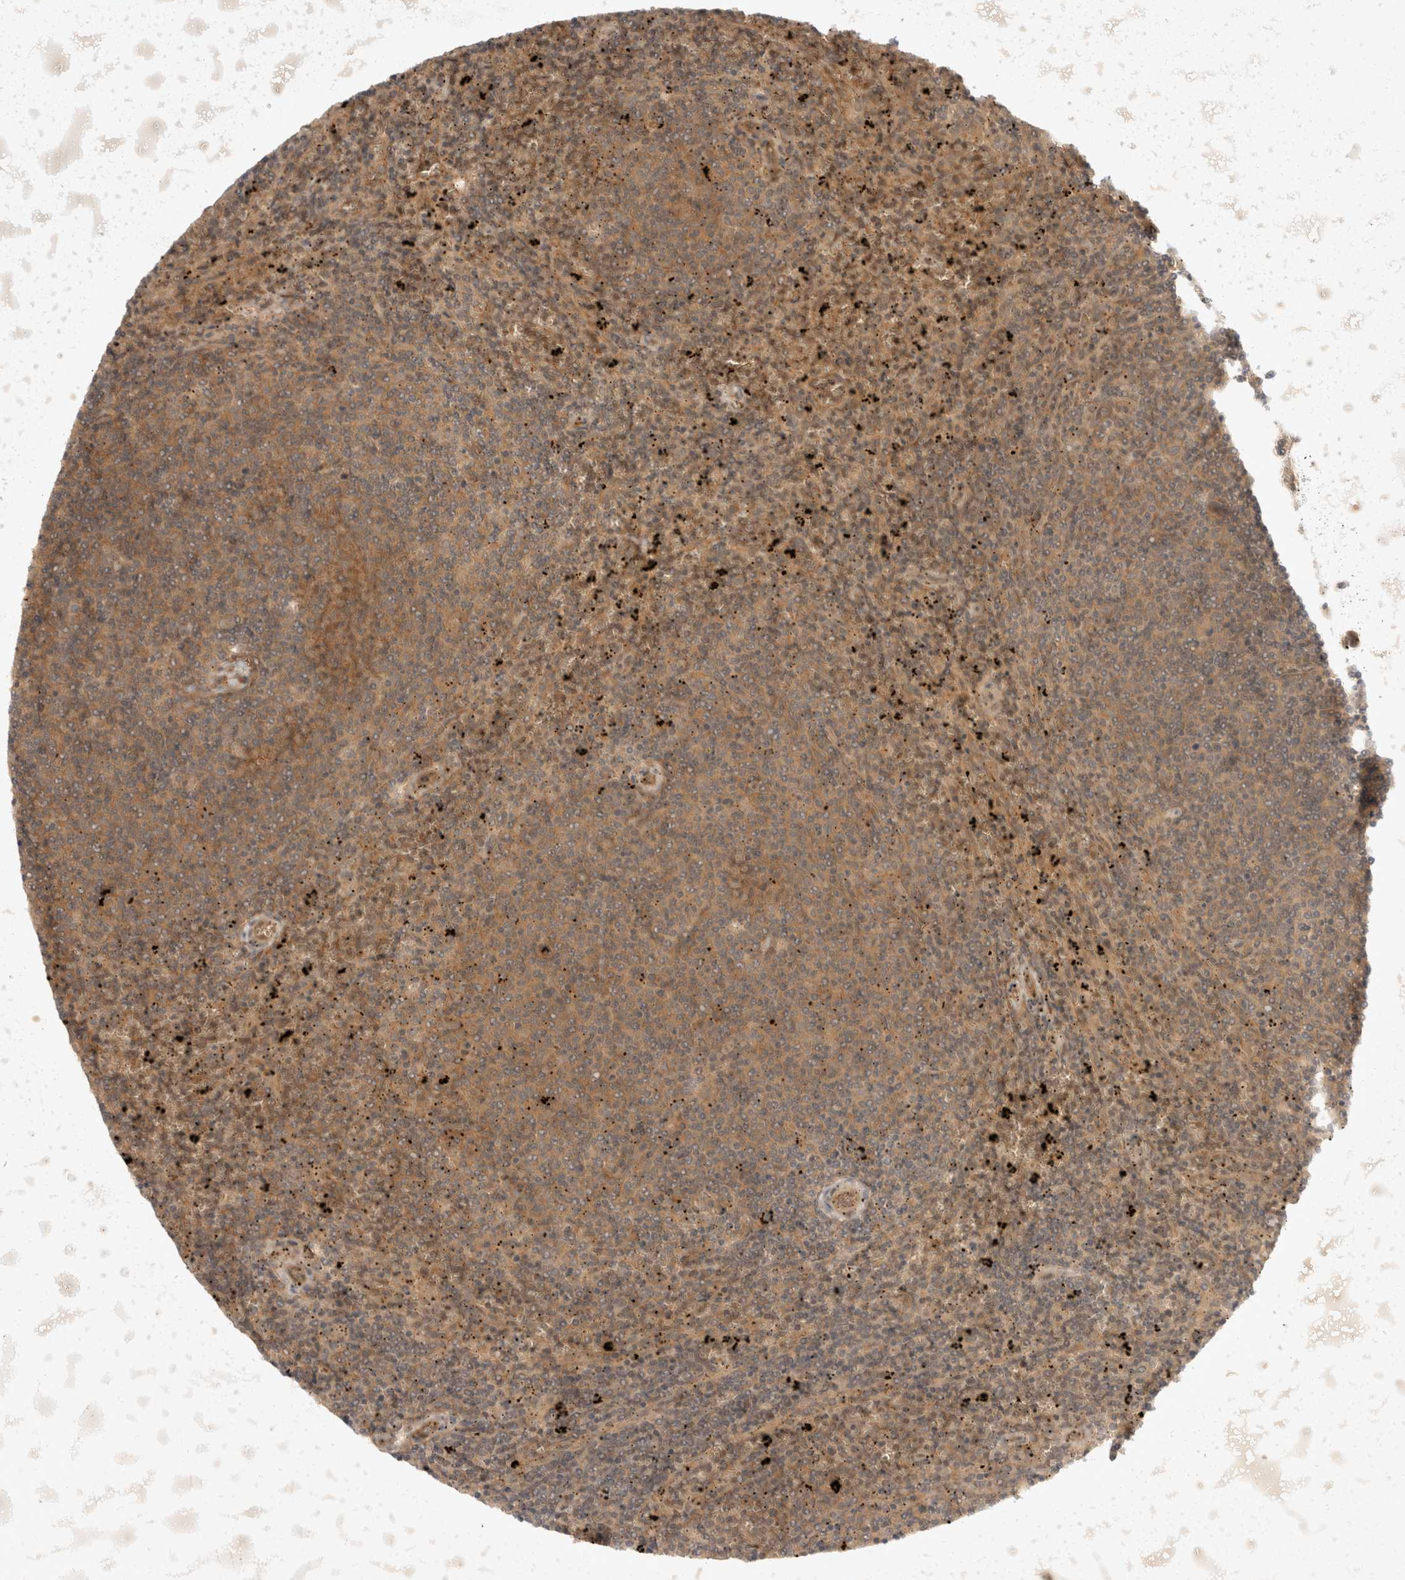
{"staining": {"intensity": "weak", "quantity": ">75%", "location": "cytoplasmic/membranous"}, "tissue": "lymphoma", "cell_type": "Tumor cells", "image_type": "cancer", "snomed": [{"axis": "morphology", "description": "Malignant lymphoma, non-Hodgkin's type, Low grade"}, {"axis": "topography", "description": "Spleen"}], "caption": "Low-grade malignant lymphoma, non-Hodgkin's type stained for a protein exhibits weak cytoplasmic/membranous positivity in tumor cells.", "gene": "EIF4G3", "patient": {"sex": "female", "age": 50}}